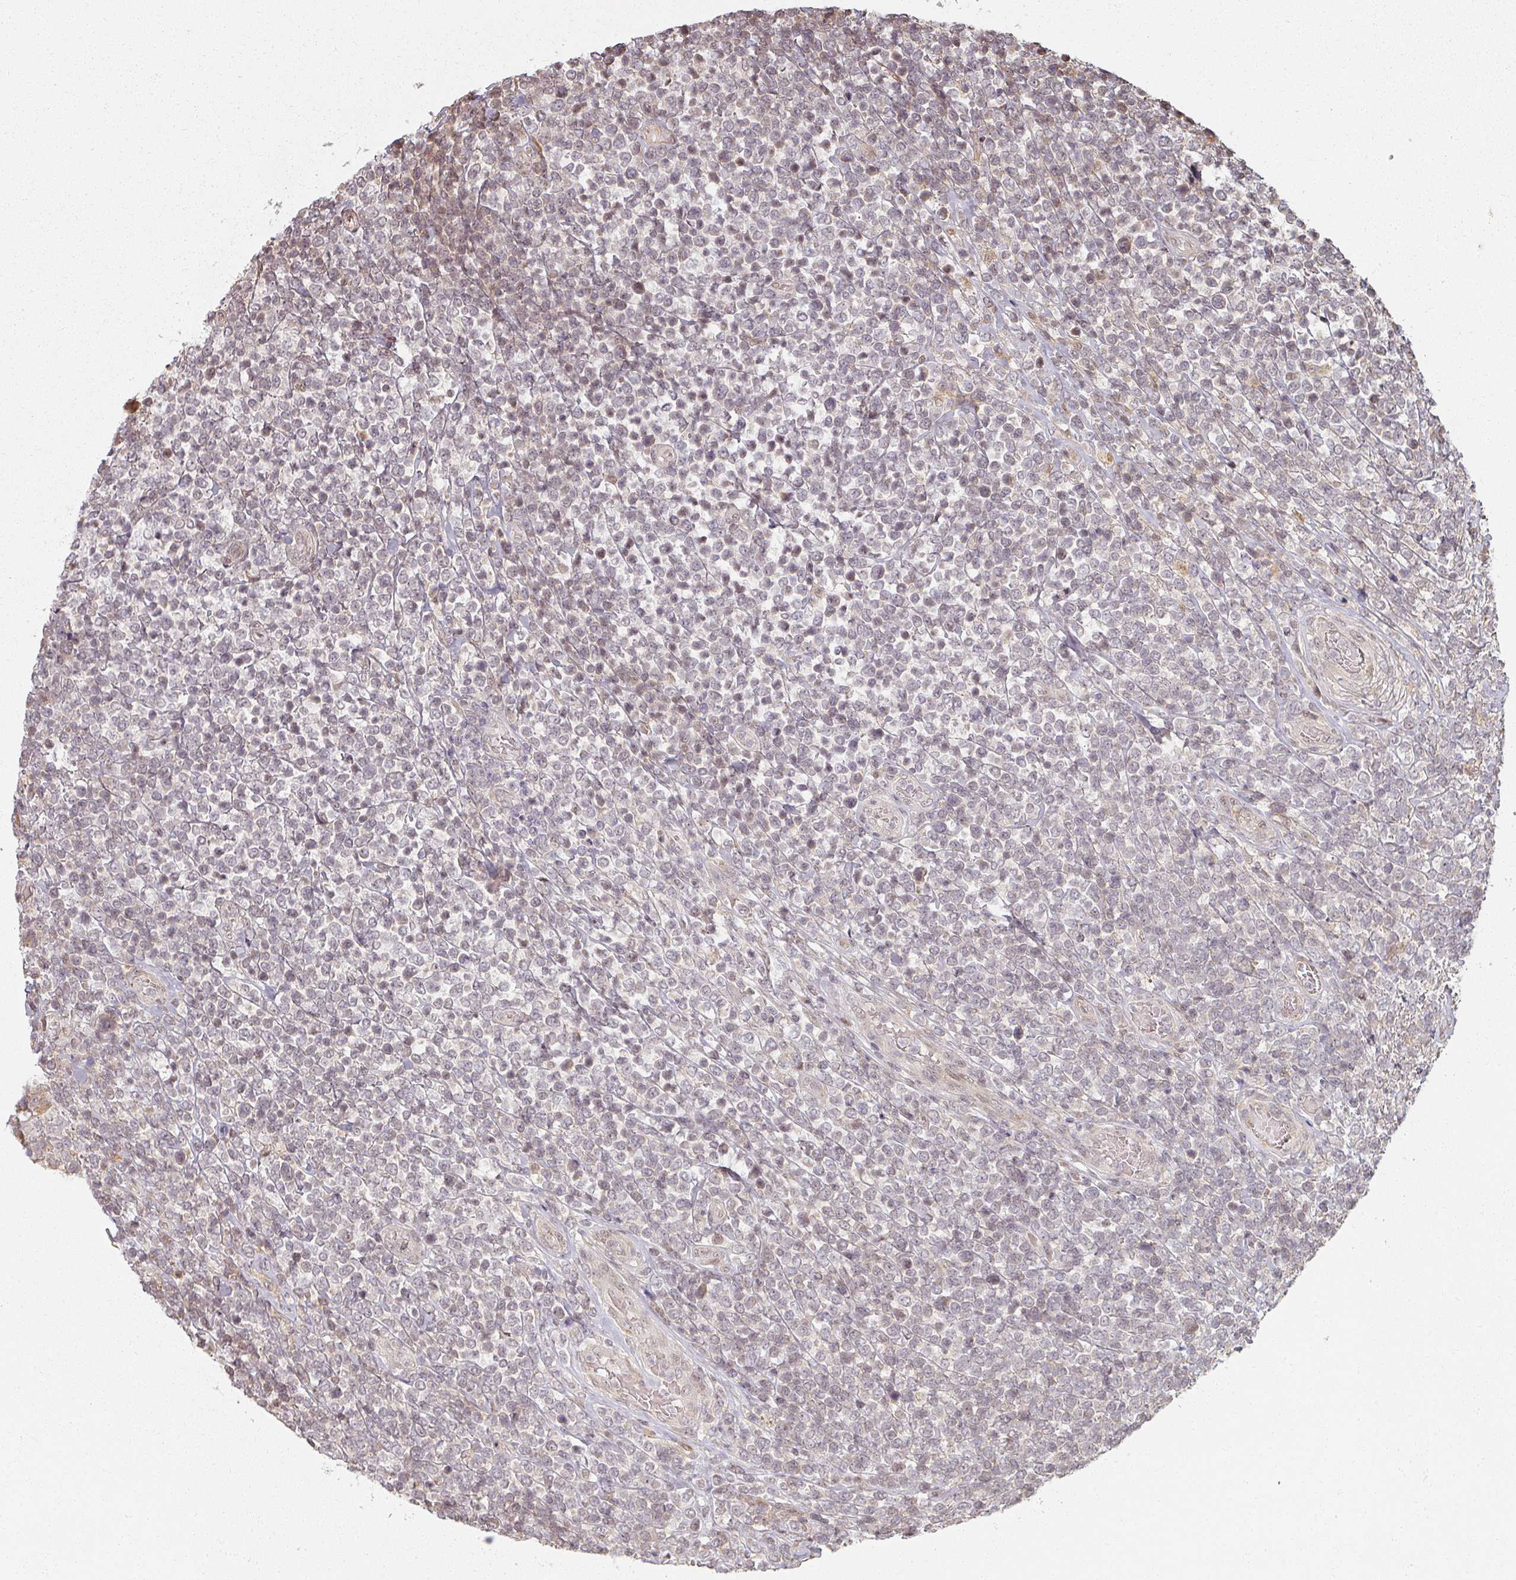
{"staining": {"intensity": "weak", "quantity": "25%-75%", "location": "nuclear"}, "tissue": "lymphoma", "cell_type": "Tumor cells", "image_type": "cancer", "snomed": [{"axis": "morphology", "description": "Malignant lymphoma, non-Hodgkin's type, High grade"}, {"axis": "topography", "description": "Soft tissue"}], "caption": "Human lymphoma stained with a protein marker reveals weak staining in tumor cells.", "gene": "MED19", "patient": {"sex": "female", "age": 56}}